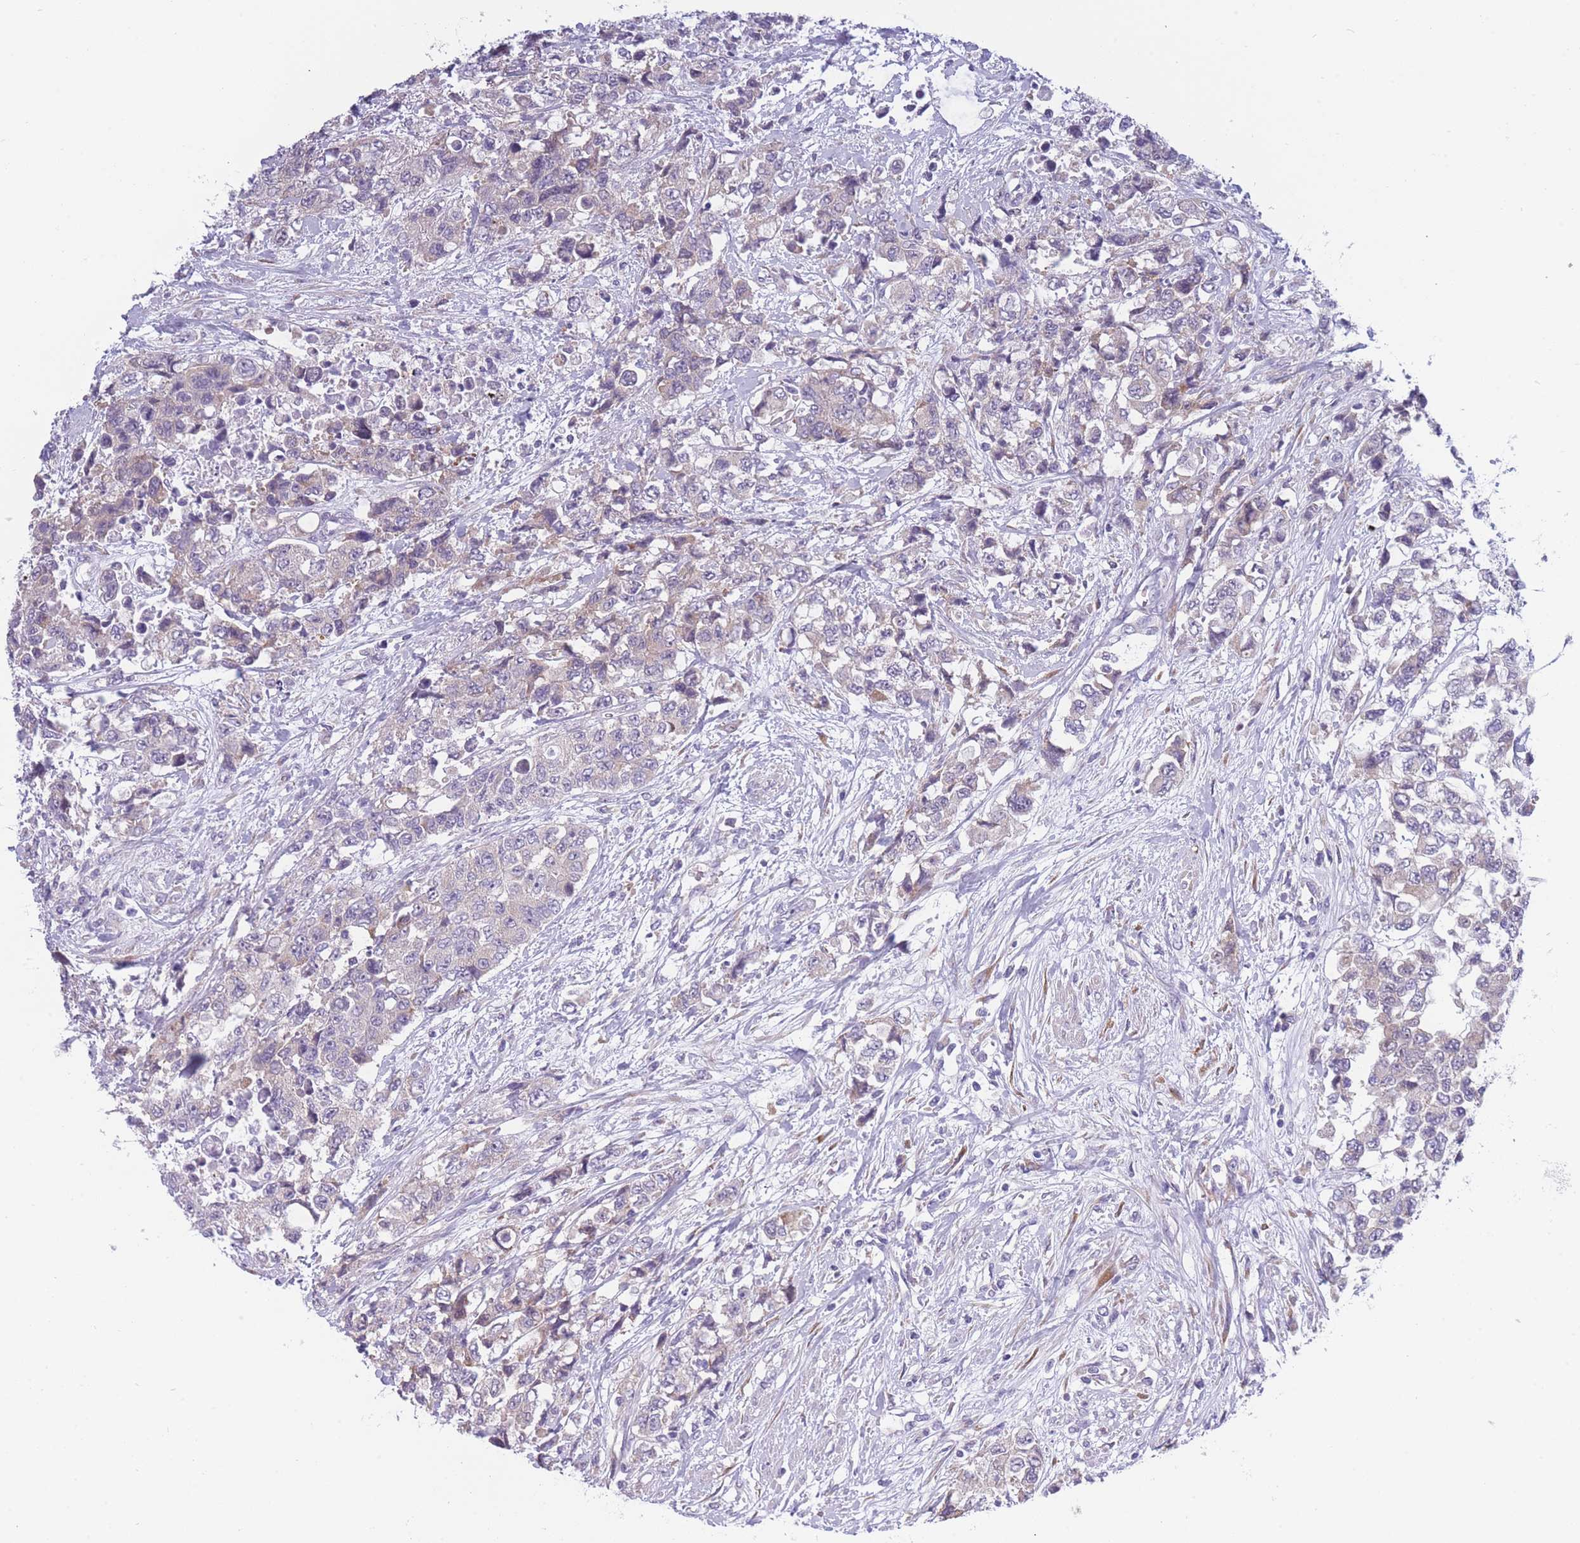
{"staining": {"intensity": "weak", "quantity": "<25%", "location": "cytoplasmic/membranous"}, "tissue": "urothelial cancer", "cell_type": "Tumor cells", "image_type": "cancer", "snomed": [{"axis": "morphology", "description": "Urothelial carcinoma, High grade"}, {"axis": "topography", "description": "Urinary bladder"}], "caption": "Immunohistochemistry of urothelial cancer demonstrates no staining in tumor cells.", "gene": "NDUFAF6", "patient": {"sex": "female", "age": 78}}